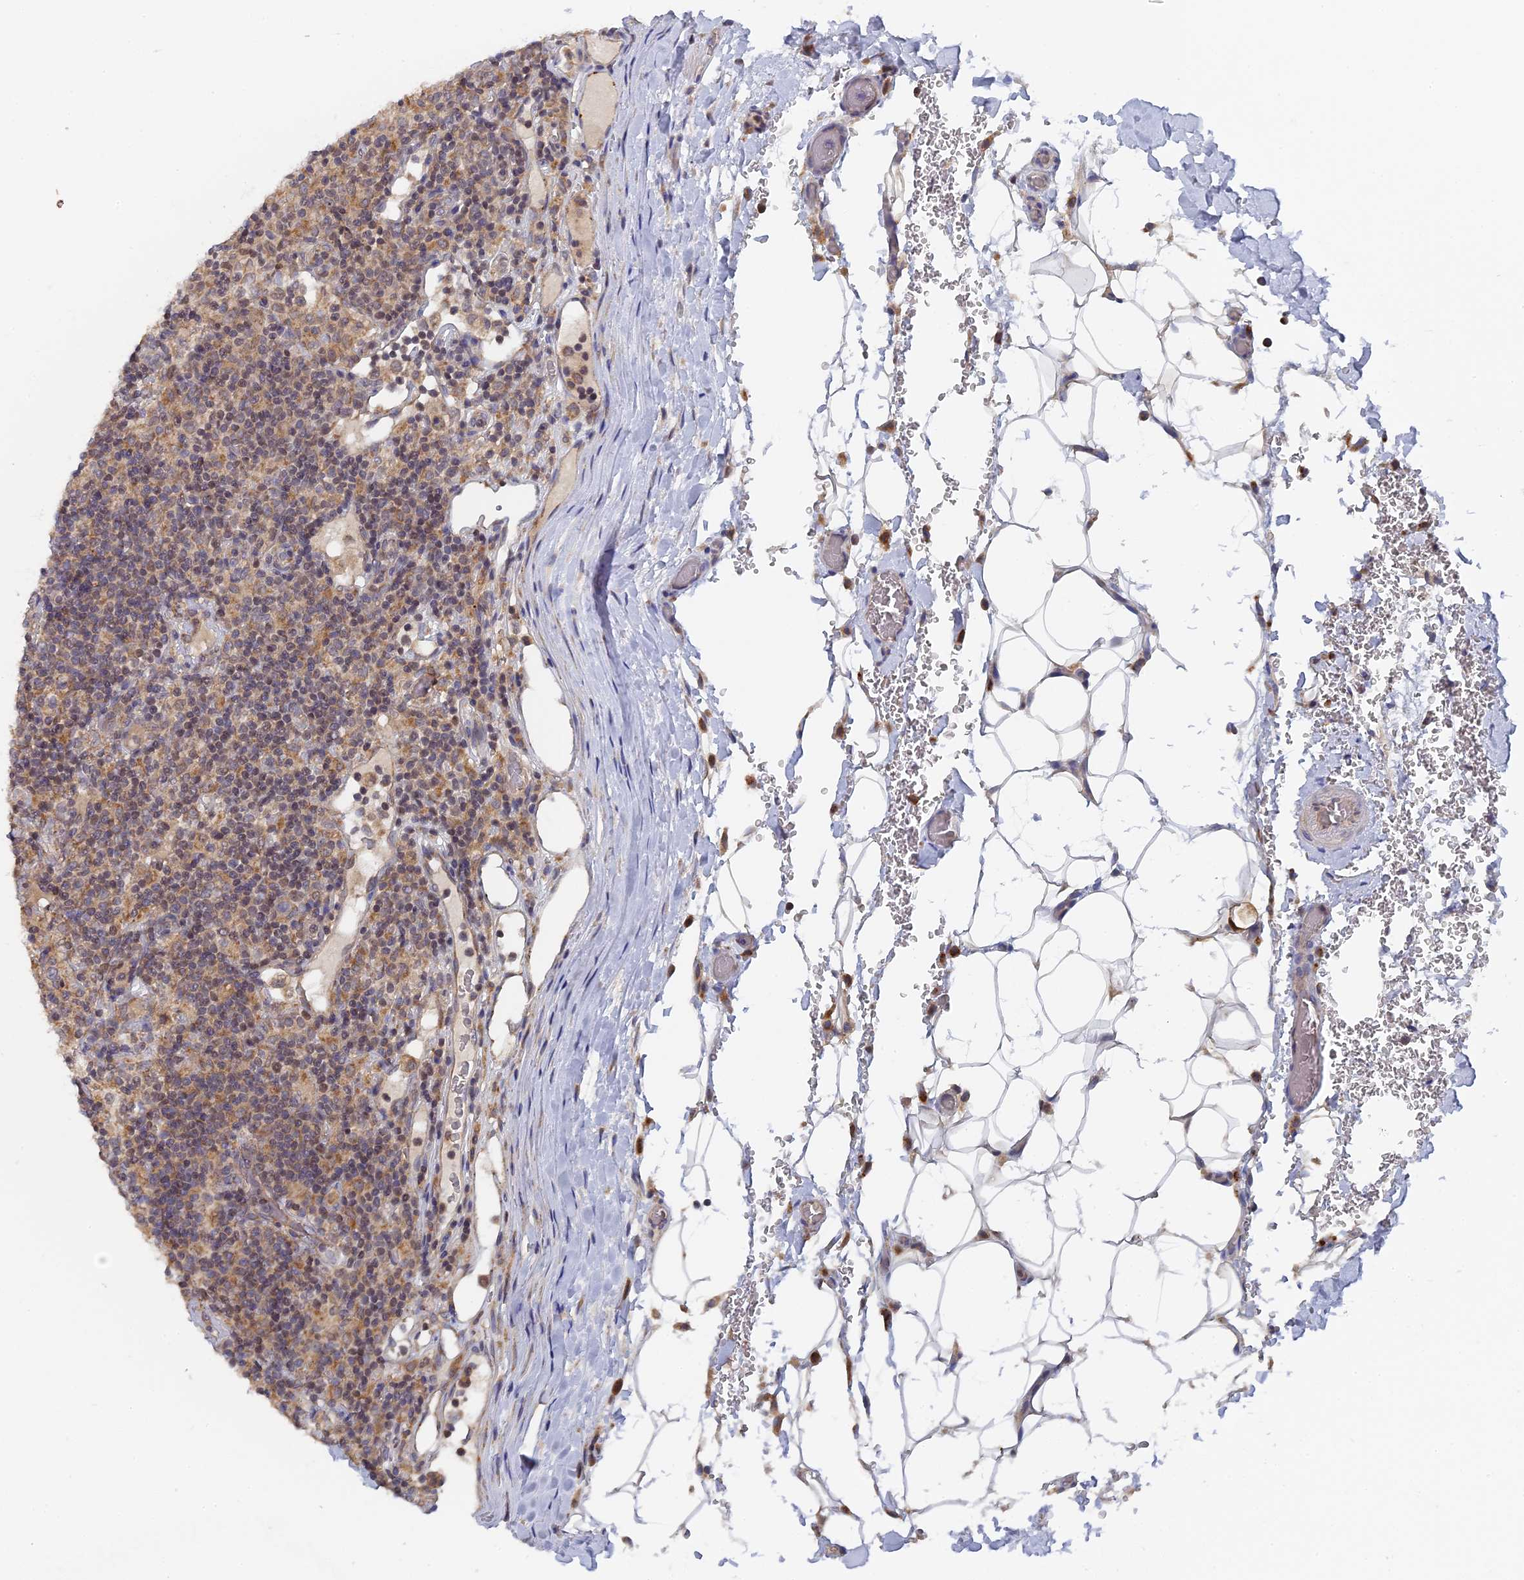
{"staining": {"intensity": "weak", "quantity": "25%-75%", "location": "cytoplasmic/membranous,nuclear"}, "tissue": "lymphoma", "cell_type": "Tumor cells", "image_type": "cancer", "snomed": [{"axis": "morphology", "description": "Hodgkin's disease, NOS"}, {"axis": "topography", "description": "Lymph node"}], "caption": "Immunohistochemical staining of human lymphoma reveals low levels of weak cytoplasmic/membranous and nuclear protein positivity in approximately 25%-75% of tumor cells. (DAB (3,3'-diaminobenzidine) IHC, brown staining for protein, blue staining for nuclei).", "gene": "MIGA2", "patient": {"sex": "male", "age": 70}}